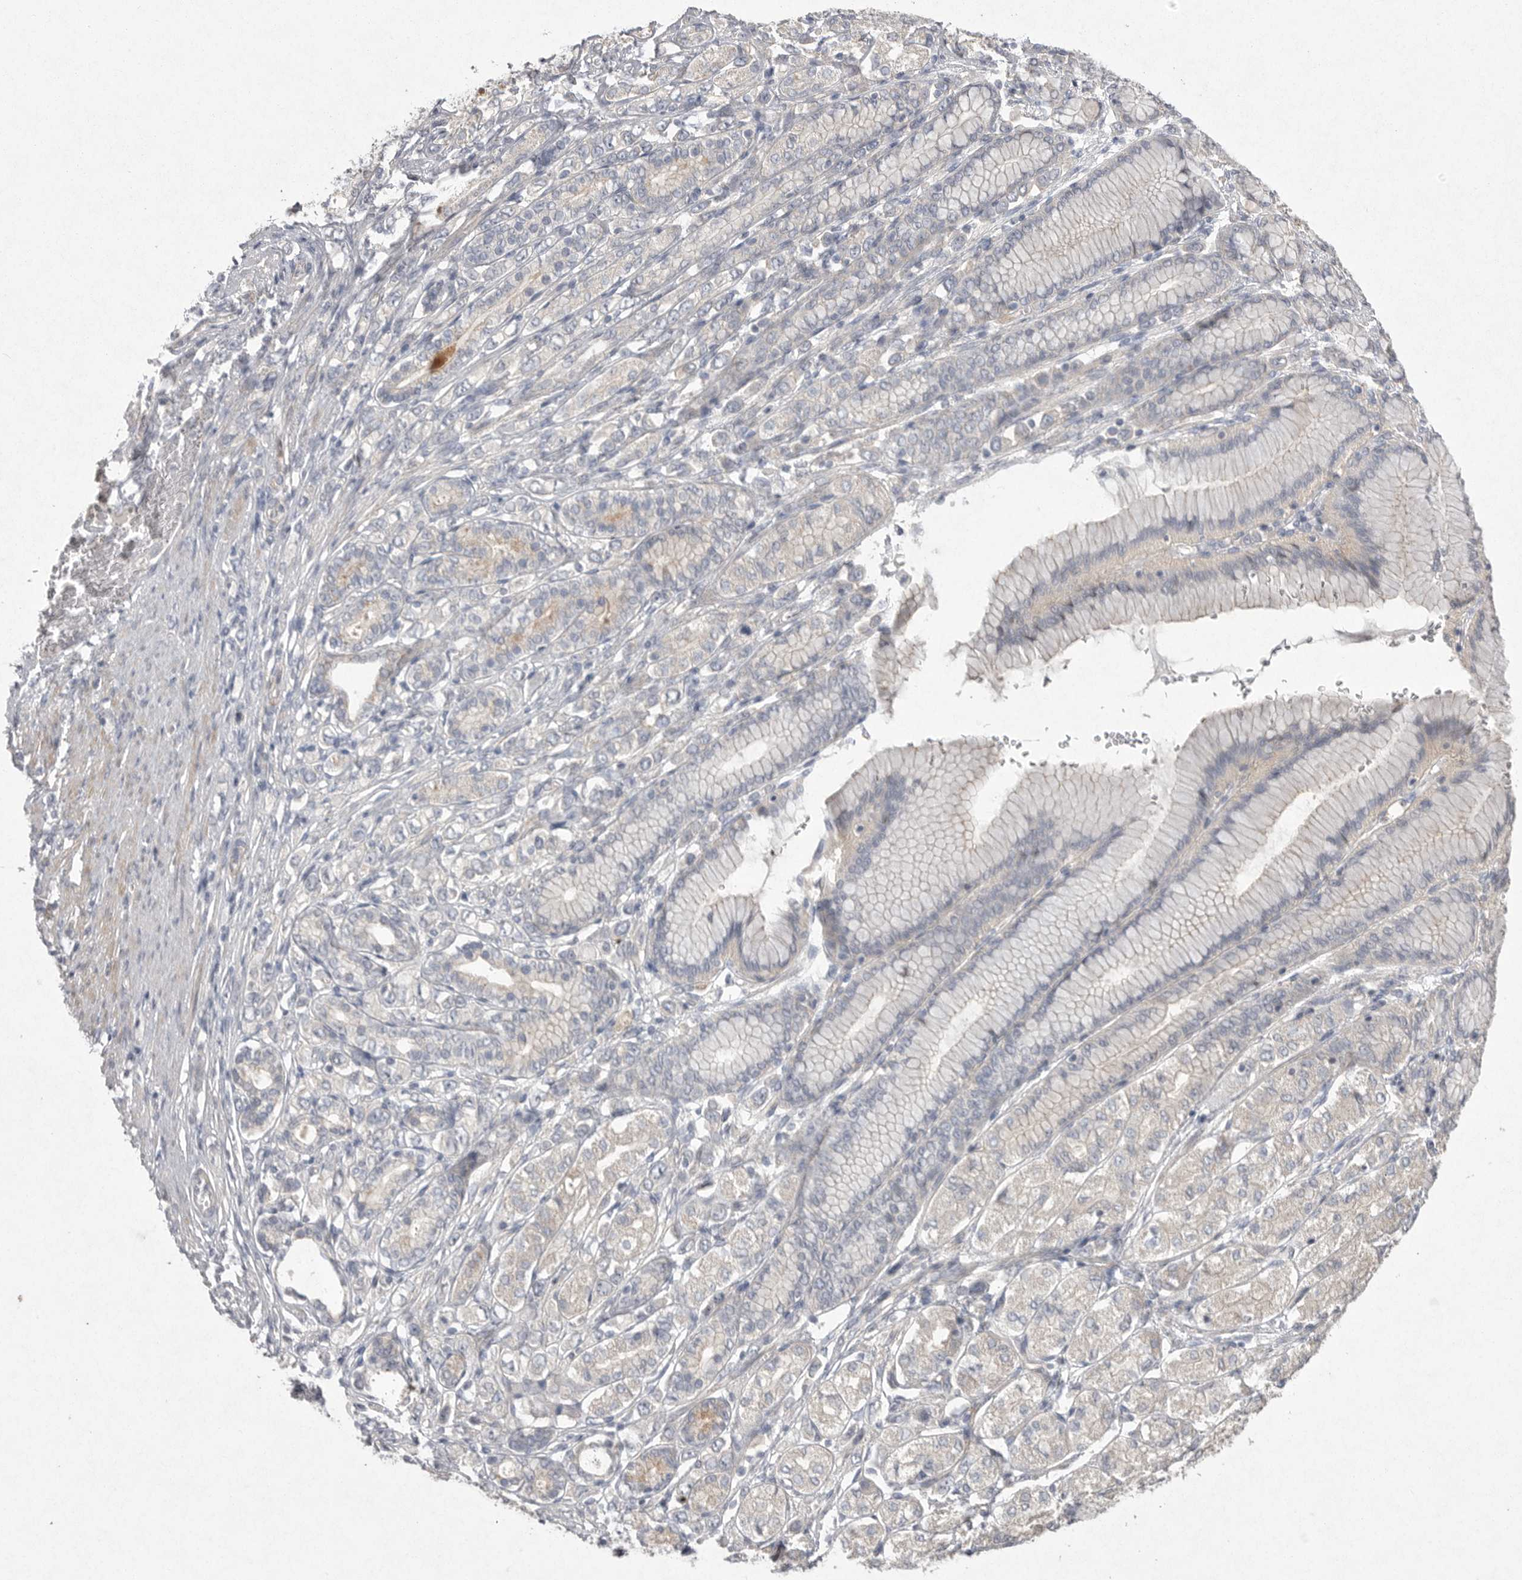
{"staining": {"intensity": "weak", "quantity": "<25%", "location": "cytoplasmic/membranous"}, "tissue": "stomach cancer", "cell_type": "Tumor cells", "image_type": "cancer", "snomed": [{"axis": "morphology", "description": "Adenocarcinoma, NOS"}, {"axis": "topography", "description": "Stomach"}], "caption": "This is an immunohistochemistry (IHC) image of stomach cancer (adenocarcinoma). There is no positivity in tumor cells.", "gene": "VANGL2", "patient": {"sex": "female", "age": 65}}